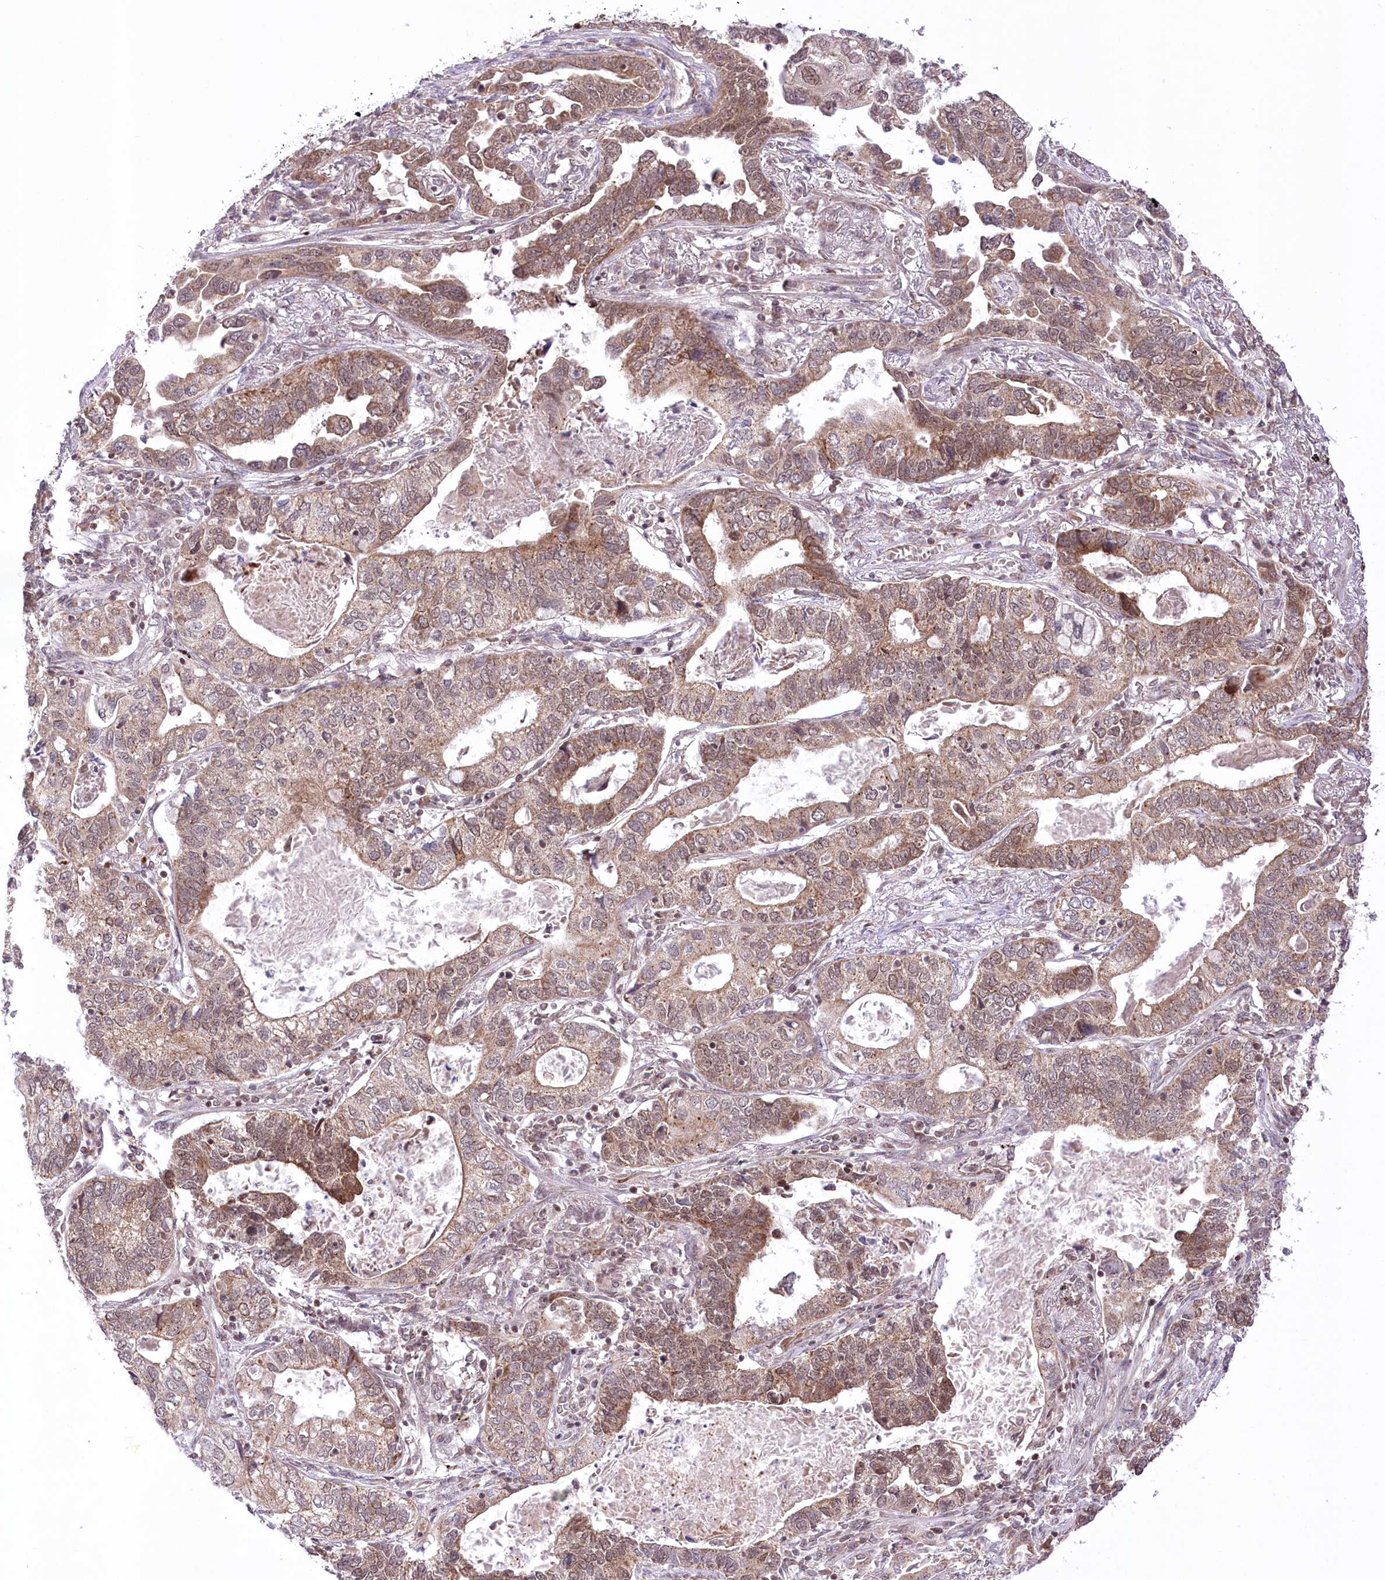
{"staining": {"intensity": "moderate", "quantity": ">75%", "location": "cytoplasmic/membranous"}, "tissue": "lung cancer", "cell_type": "Tumor cells", "image_type": "cancer", "snomed": [{"axis": "morphology", "description": "Adenocarcinoma, NOS"}, {"axis": "topography", "description": "Lung"}], "caption": "Lung cancer (adenocarcinoma) tissue demonstrates moderate cytoplasmic/membranous staining in approximately >75% of tumor cells, visualized by immunohistochemistry.", "gene": "ZMAT2", "patient": {"sex": "male", "age": 67}}